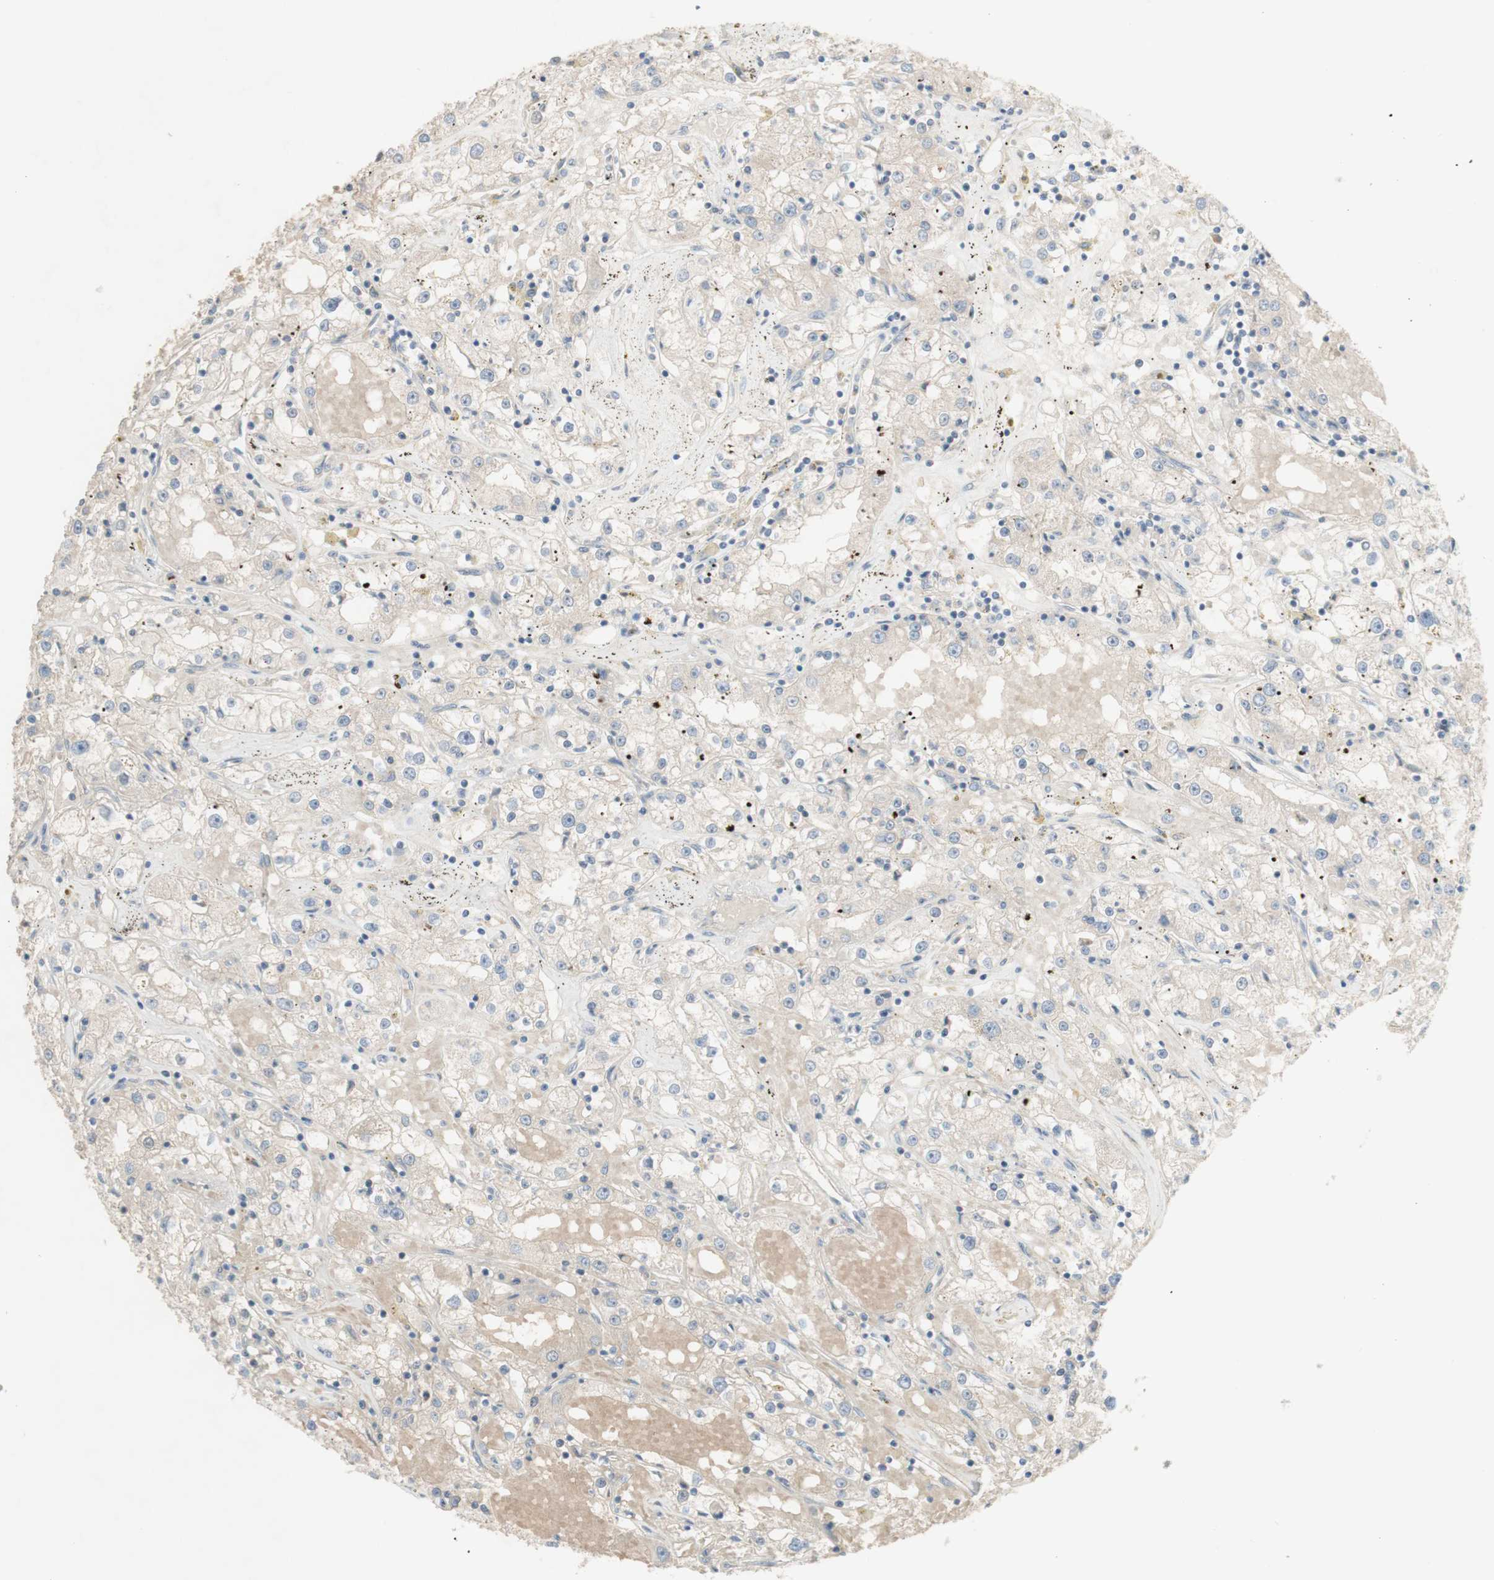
{"staining": {"intensity": "negative", "quantity": "none", "location": "none"}, "tissue": "renal cancer", "cell_type": "Tumor cells", "image_type": "cancer", "snomed": [{"axis": "morphology", "description": "Adenocarcinoma, NOS"}, {"axis": "topography", "description": "Kidney"}], "caption": "Immunohistochemical staining of renal cancer exhibits no significant positivity in tumor cells. Brightfield microscopy of immunohistochemistry (IHC) stained with DAB (brown) and hematoxylin (blue), captured at high magnification.", "gene": "MANEA", "patient": {"sex": "male", "age": 56}}